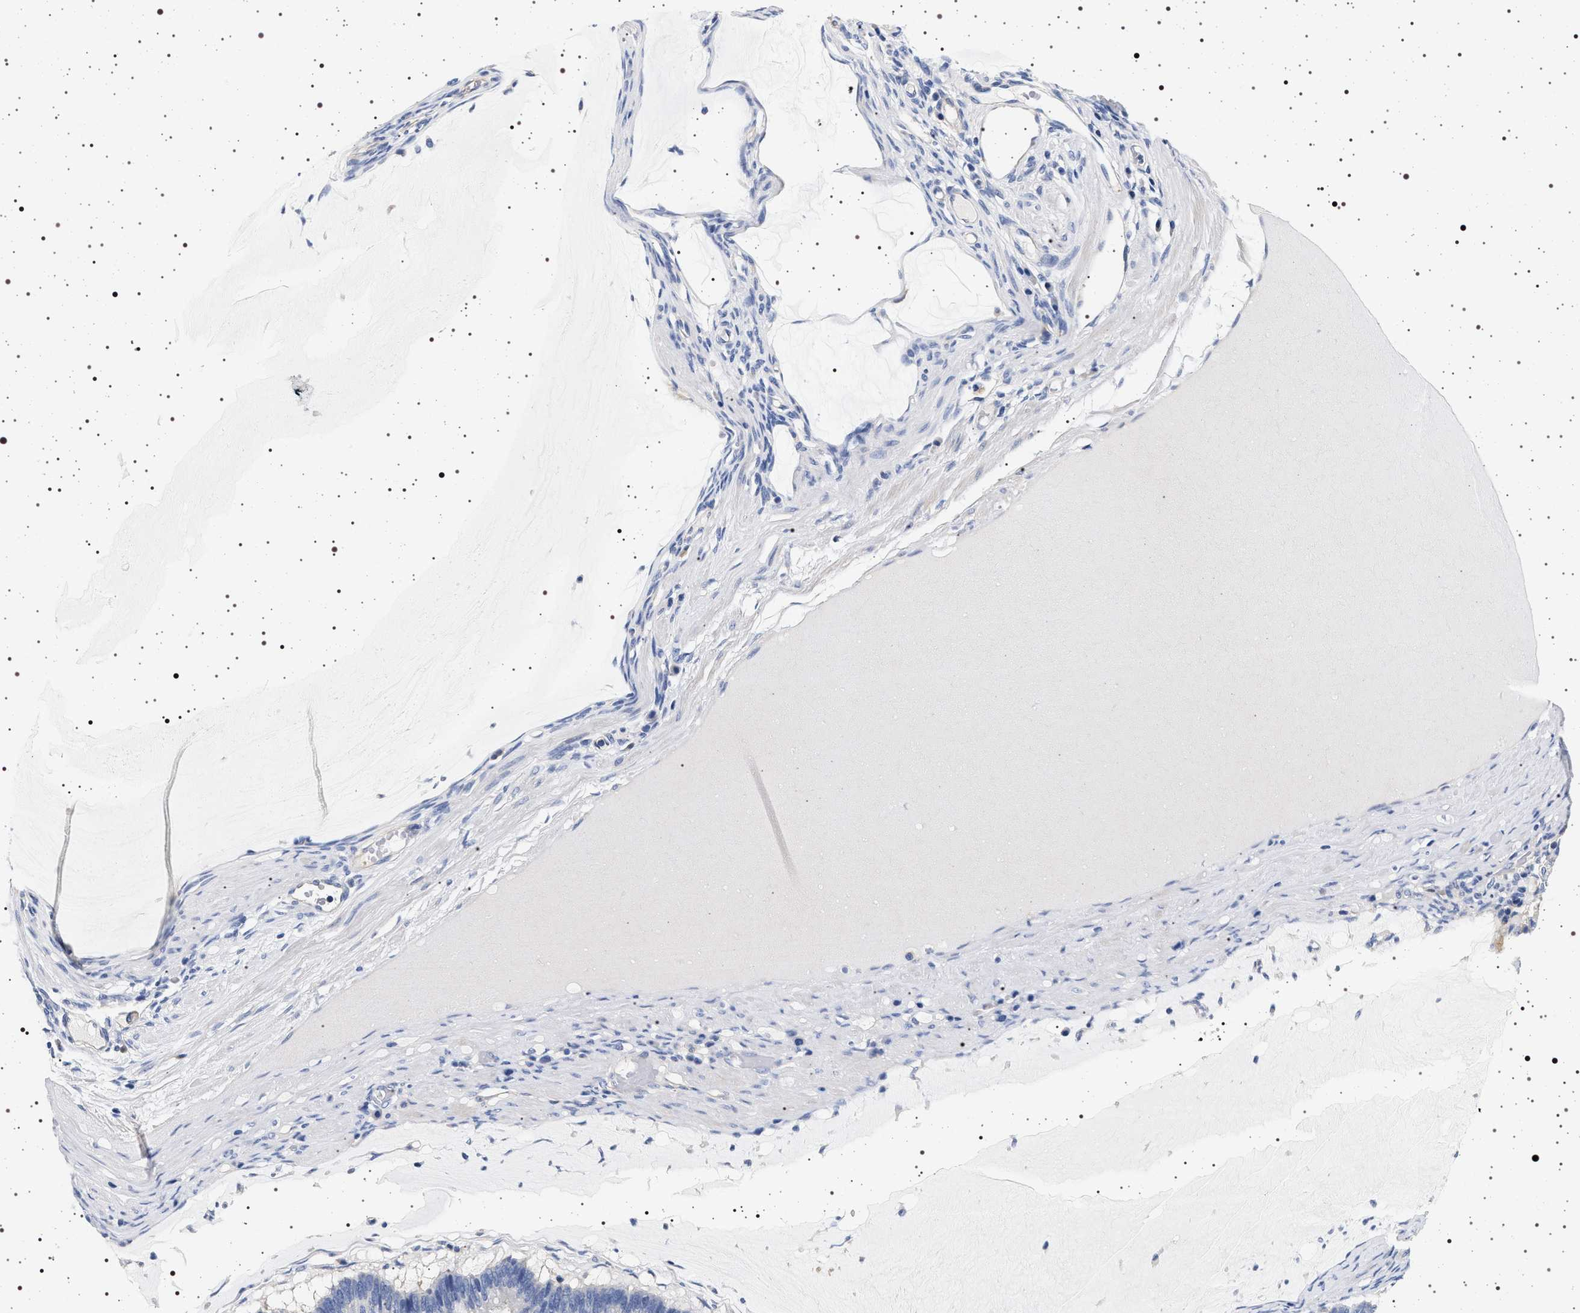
{"staining": {"intensity": "negative", "quantity": "none", "location": "none"}, "tissue": "ovarian cancer", "cell_type": "Tumor cells", "image_type": "cancer", "snomed": [{"axis": "morphology", "description": "Cystadenocarcinoma, mucinous, NOS"}, {"axis": "topography", "description": "Ovary"}], "caption": "Protein analysis of mucinous cystadenocarcinoma (ovarian) reveals no significant positivity in tumor cells.", "gene": "HSD17B1", "patient": {"sex": "female", "age": 61}}